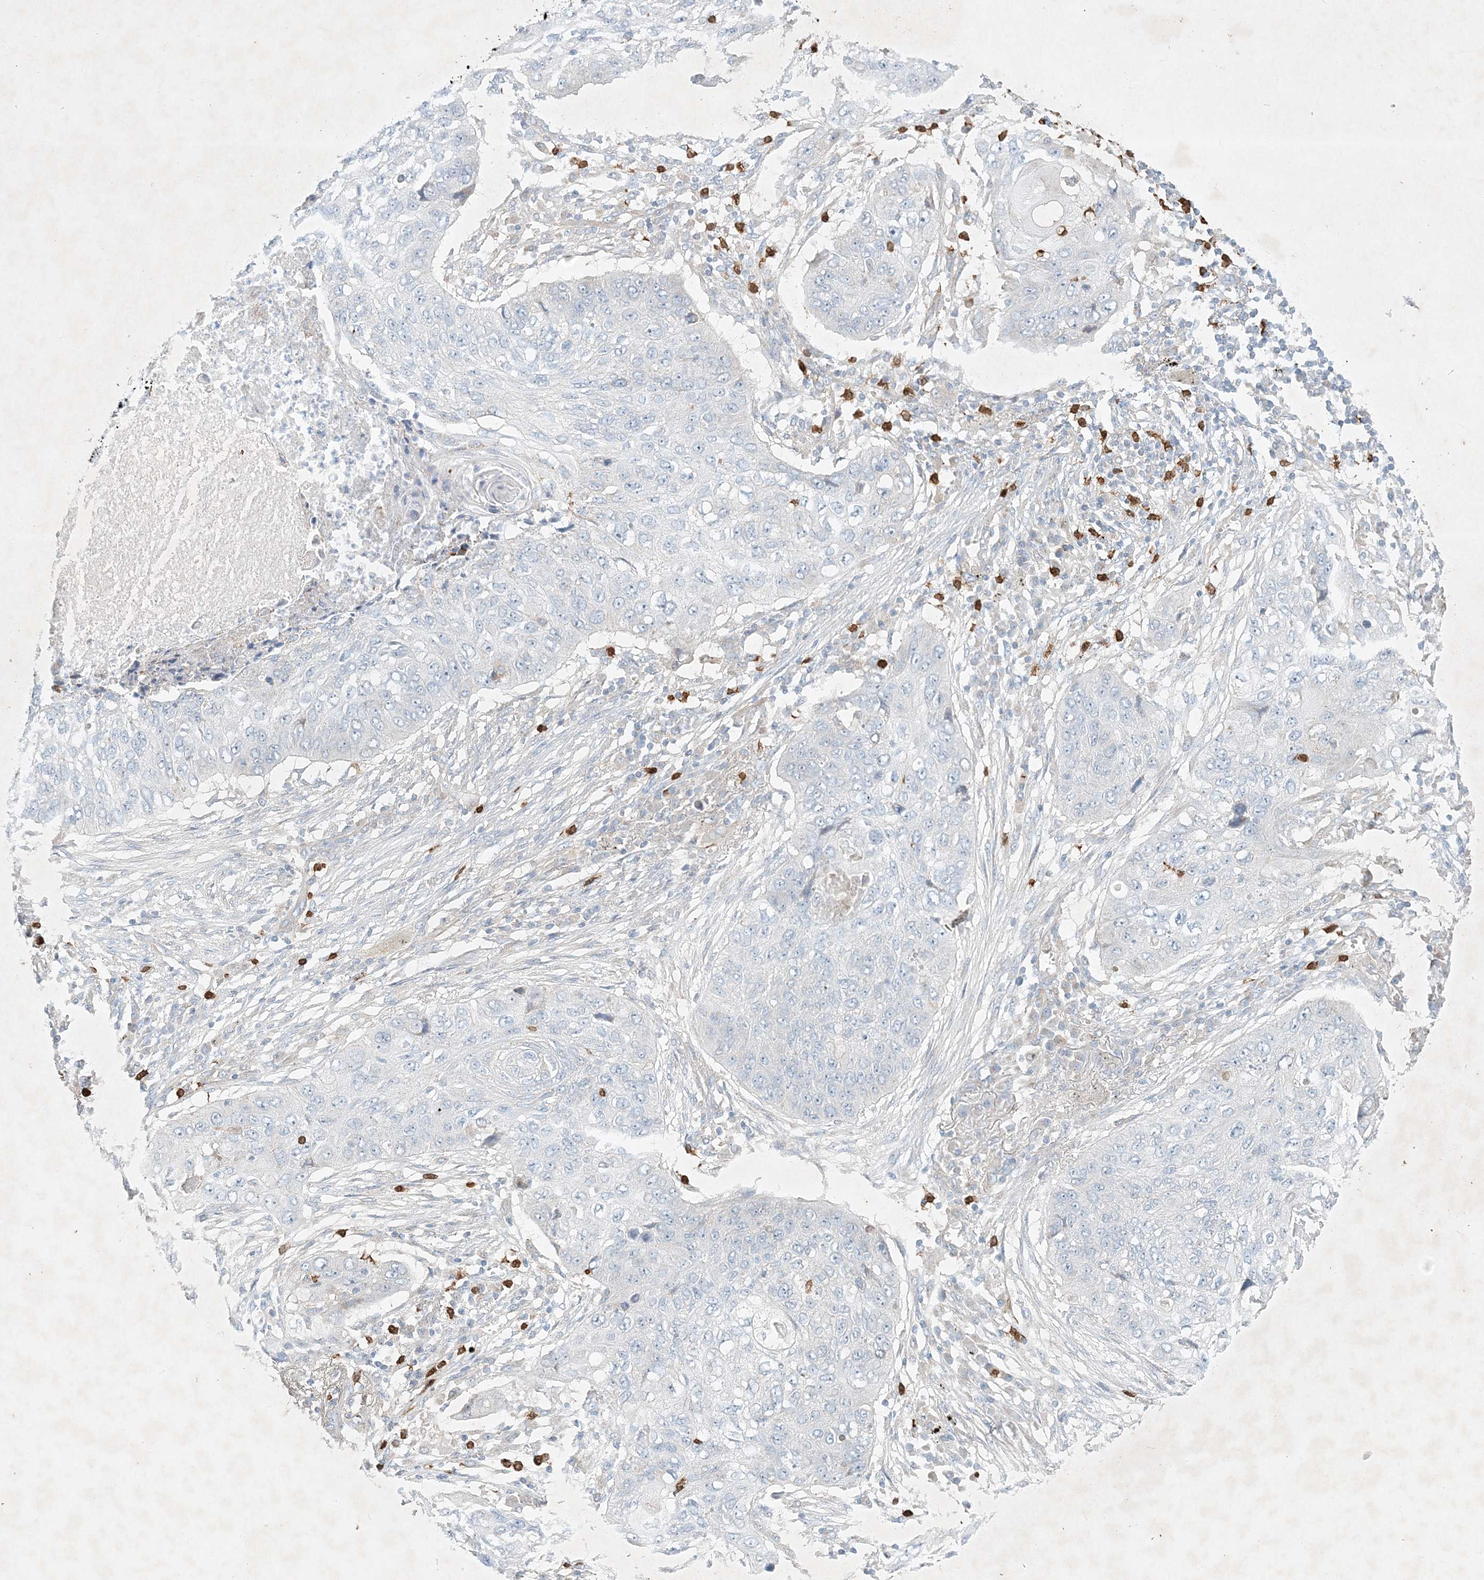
{"staining": {"intensity": "negative", "quantity": "none", "location": "none"}, "tissue": "lung cancer", "cell_type": "Tumor cells", "image_type": "cancer", "snomed": [{"axis": "morphology", "description": "Squamous cell carcinoma, NOS"}, {"axis": "topography", "description": "Lung"}], "caption": "Tumor cells are negative for protein expression in human lung squamous cell carcinoma. (DAB (3,3'-diaminobenzidine) IHC, high magnification).", "gene": "STK11IP", "patient": {"sex": "female", "age": 63}}